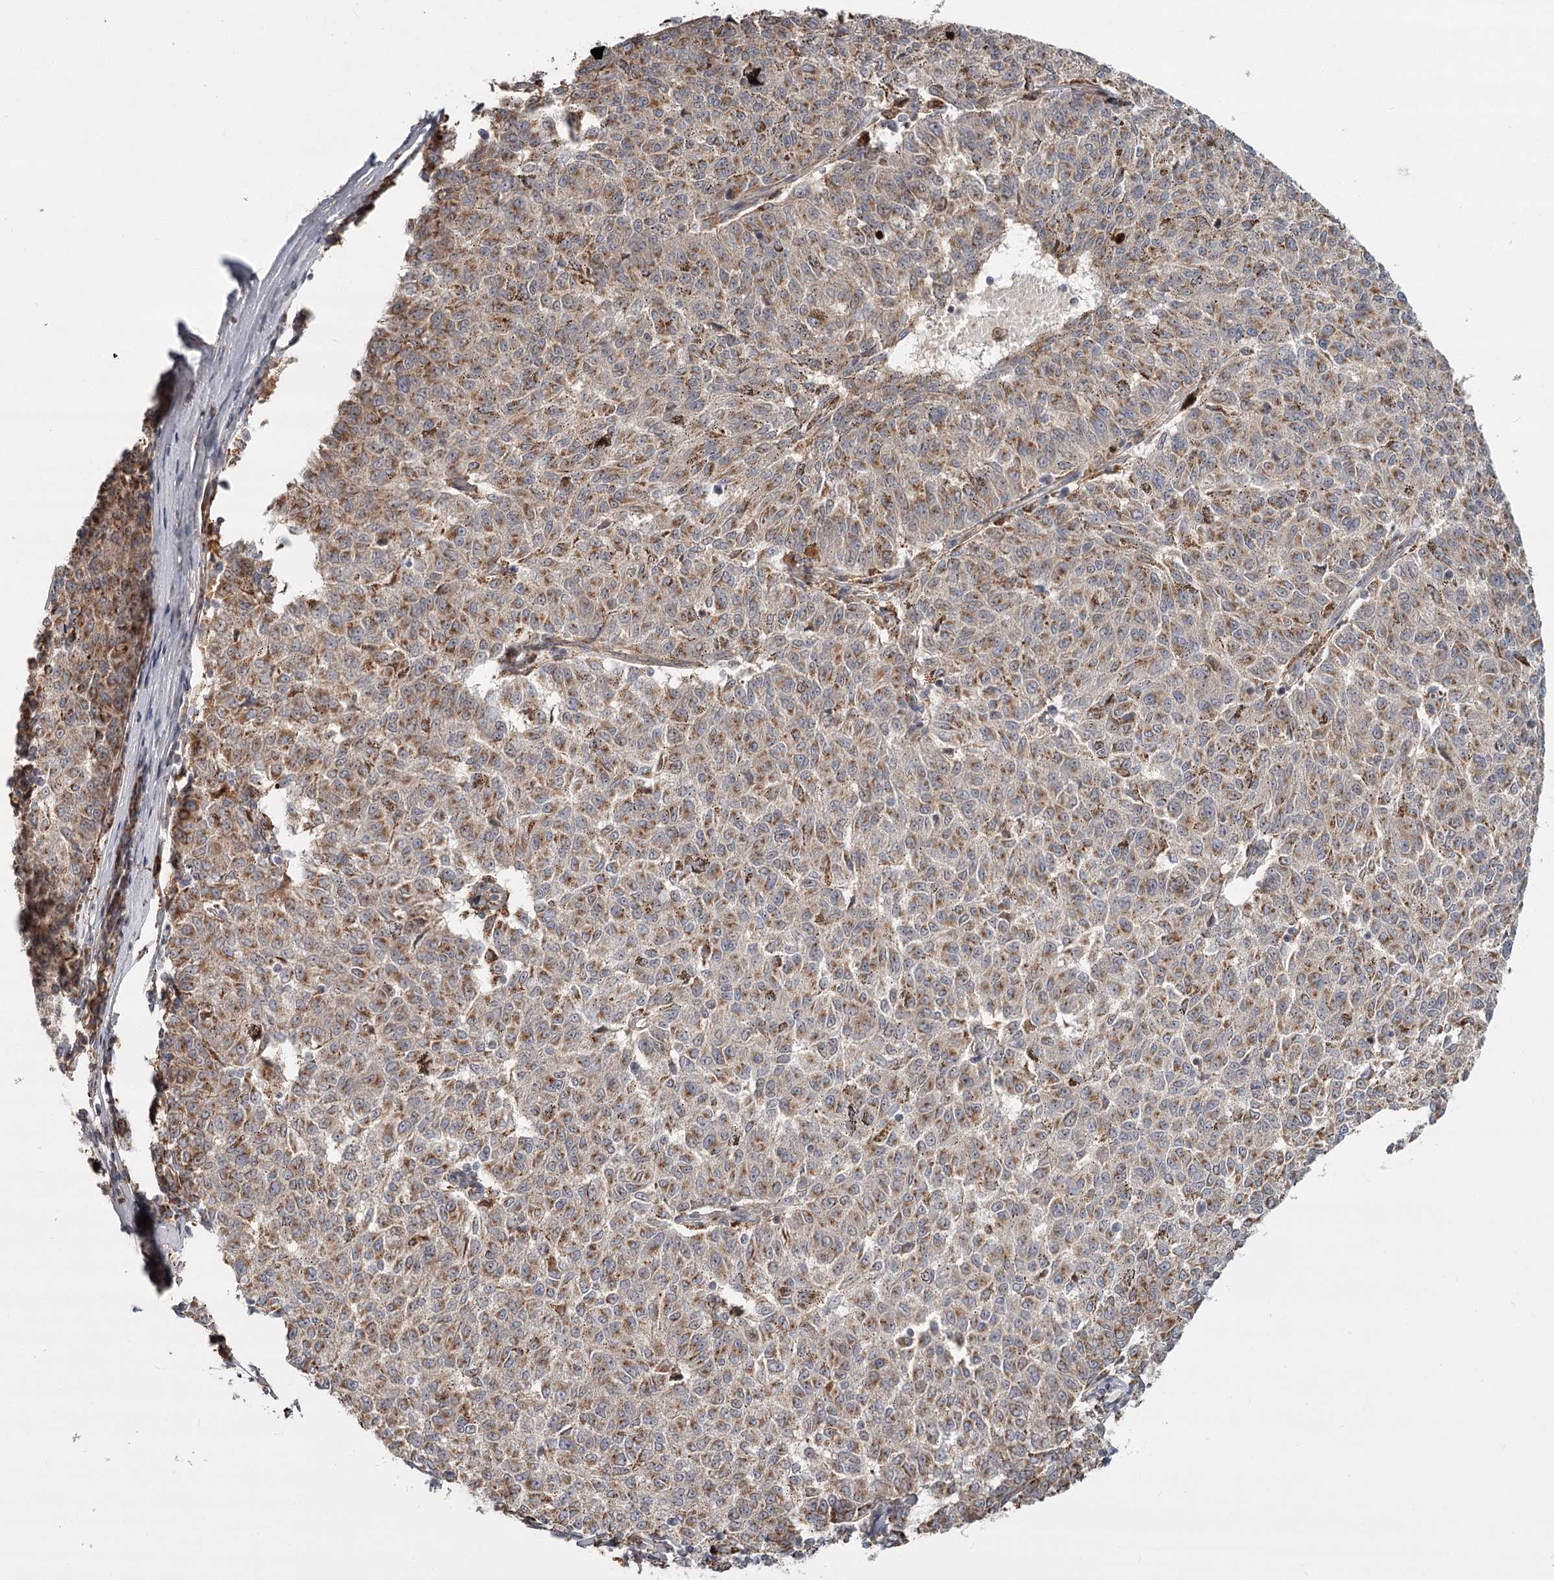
{"staining": {"intensity": "moderate", "quantity": ">75%", "location": "cytoplasmic/membranous"}, "tissue": "melanoma", "cell_type": "Tumor cells", "image_type": "cancer", "snomed": [{"axis": "morphology", "description": "Malignant melanoma, NOS"}, {"axis": "topography", "description": "Skin"}], "caption": "IHC of human malignant melanoma displays medium levels of moderate cytoplasmic/membranous staining in approximately >75% of tumor cells. (DAB (3,3'-diaminobenzidine) = brown stain, brightfield microscopy at high magnification).", "gene": "CDC123", "patient": {"sex": "female", "age": 72}}